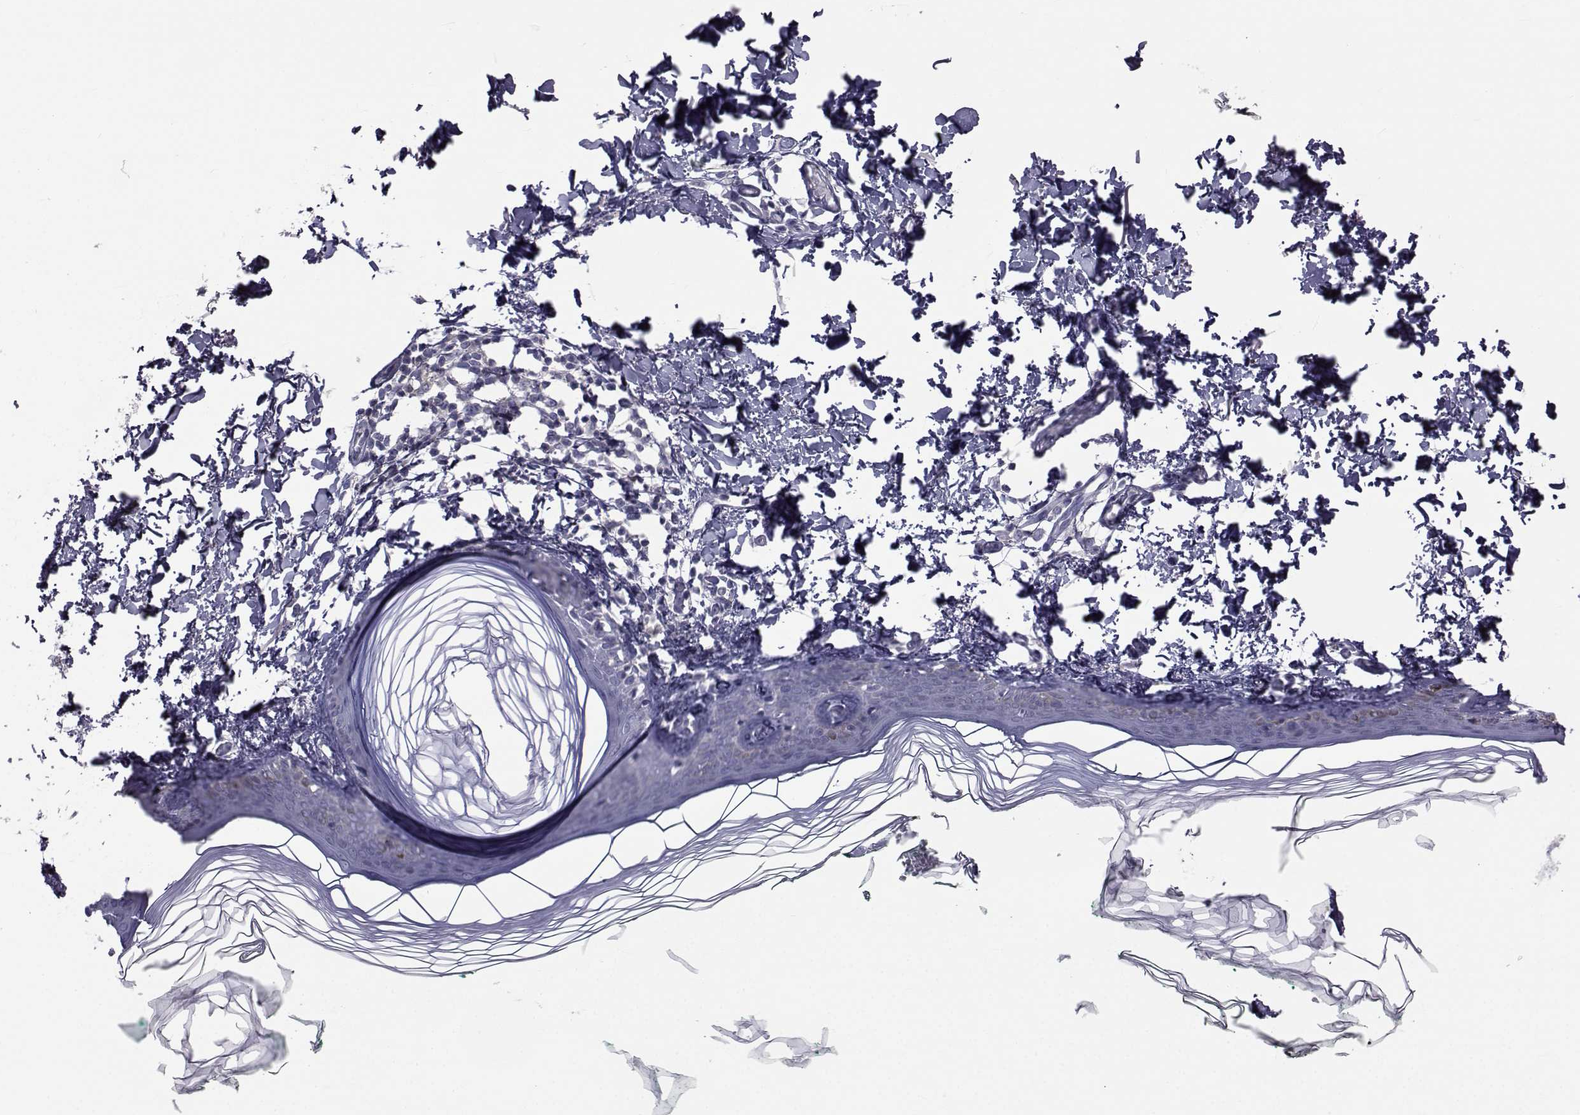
{"staining": {"intensity": "negative", "quantity": "none", "location": "none"}, "tissue": "skin", "cell_type": "Fibroblasts", "image_type": "normal", "snomed": [{"axis": "morphology", "description": "Normal tissue, NOS"}, {"axis": "topography", "description": "Skin"}, {"axis": "topography", "description": "Peripheral nerve tissue"}], "caption": "Skin was stained to show a protein in brown. There is no significant expression in fibroblasts. The staining was performed using DAB to visualize the protein expression in brown, while the nuclei were stained in blue with hematoxylin (Magnification: 20x).", "gene": "FDXR", "patient": {"sex": "female", "age": 45}}